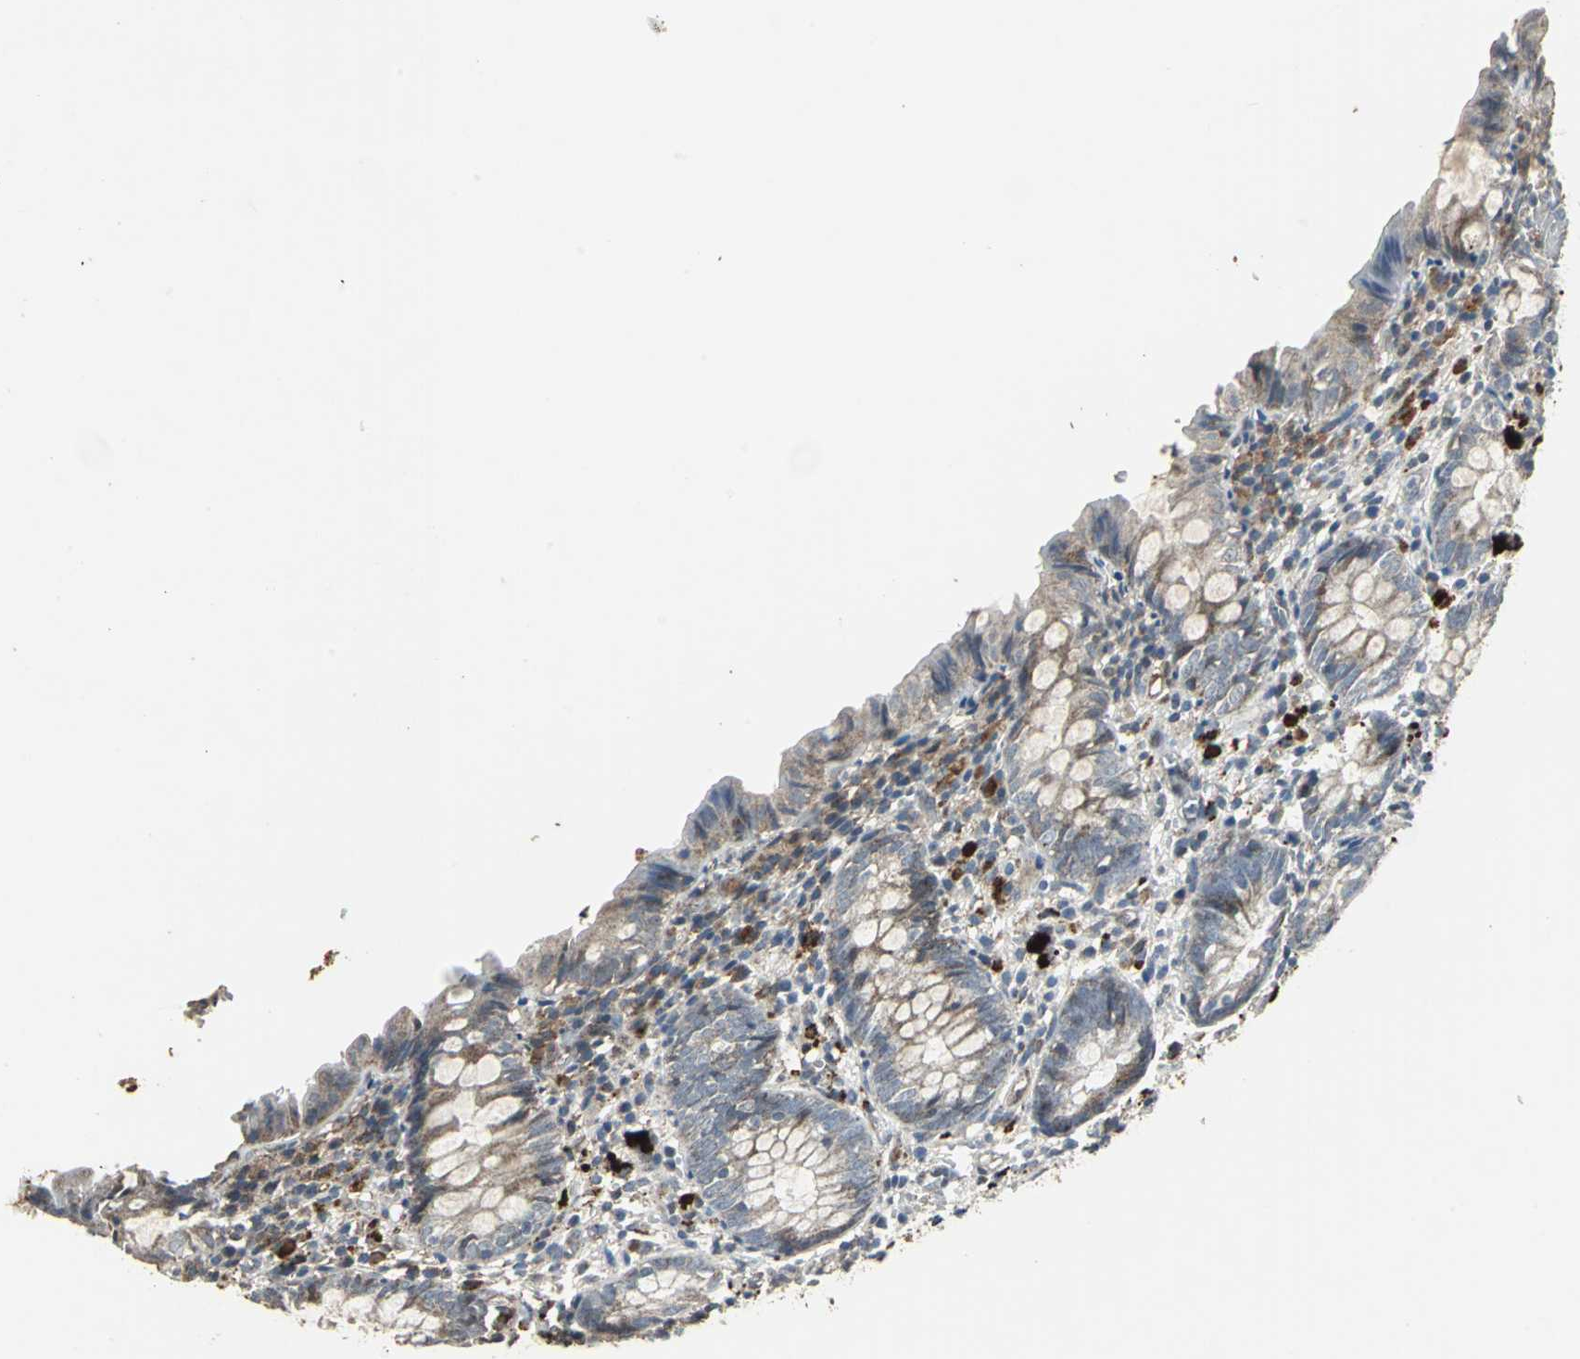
{"staining": {"intensity": "weak", "quantity": "25%-75%", "location": "cytoplasmic/membranous"}, "tissue": "appendix", "cell_type": "Glandular cells", "image_type": "normal", "snomed": [{"axis": "morphology", "description": "Normal tissue, NOS"}, {"axis": "topography", "description": "Appendix"}], "caption": "Protein staining of benign appendix displays weak cytoplasmic/membranous positivity in approximately 25%-75% of glandular cells.", "gene": "DNAJB4", "patient": {"sex": "female", "age": 10}}